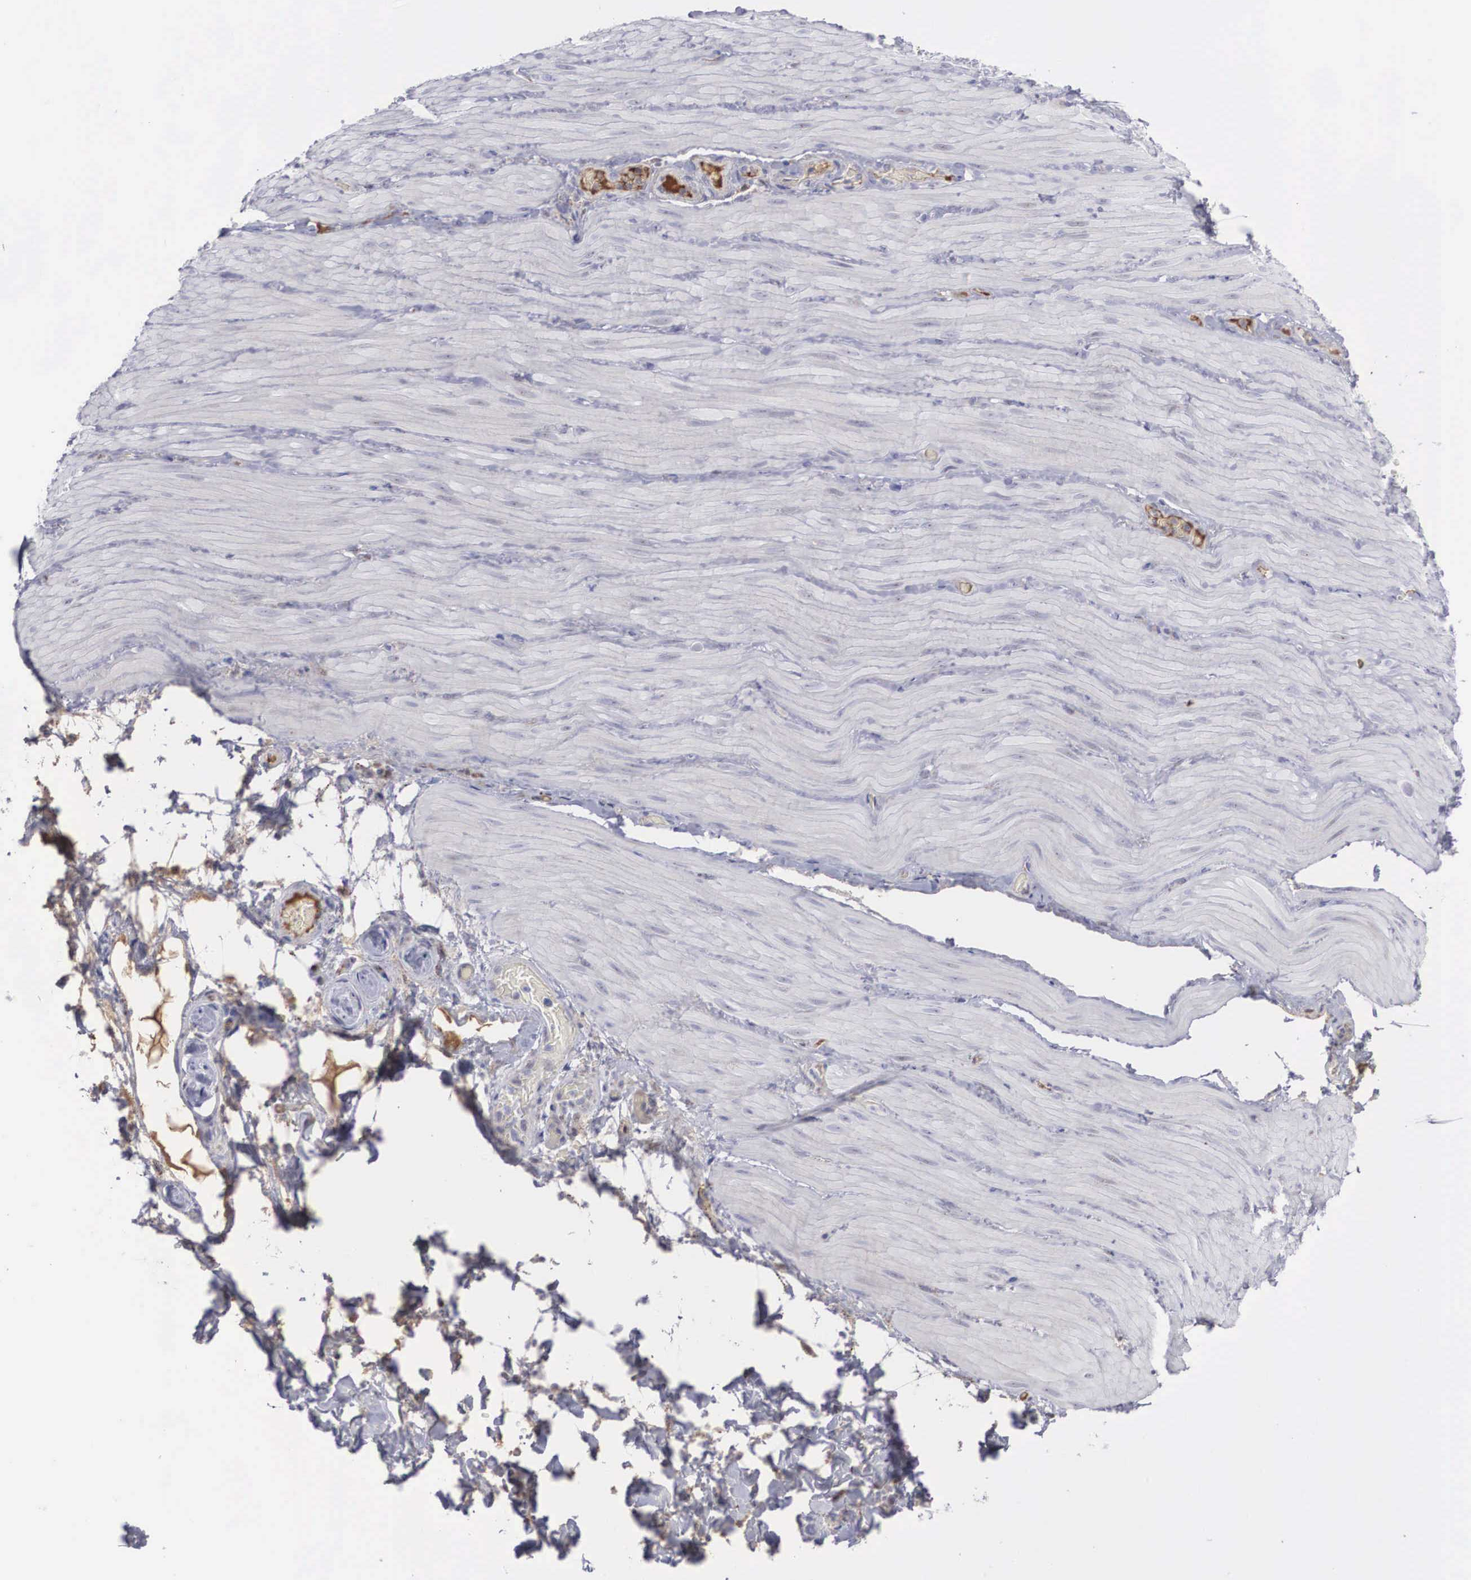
{"staining": {"intensity": "negative", "quantity": "none", "location": "none"}, "tissue": "smooth muscle", "cell_type": "Smooth muscle cells", "image_type": "normal", "snomed": [{"axis": "morphology", "description": "Normal tissue, NOS"}, {"axis": "topography", "description": "Duodenum"}], "caption": "Smooth muscle cells are negative for brown protein staining in unremarkable smooth muscle. Brightfield microscopy of IHC stained with DAB (brown) and hematoxylin (blue), captured at high magnification.", "gene": "RBPJ", "patient": {"sex": "male", "age": 63}}